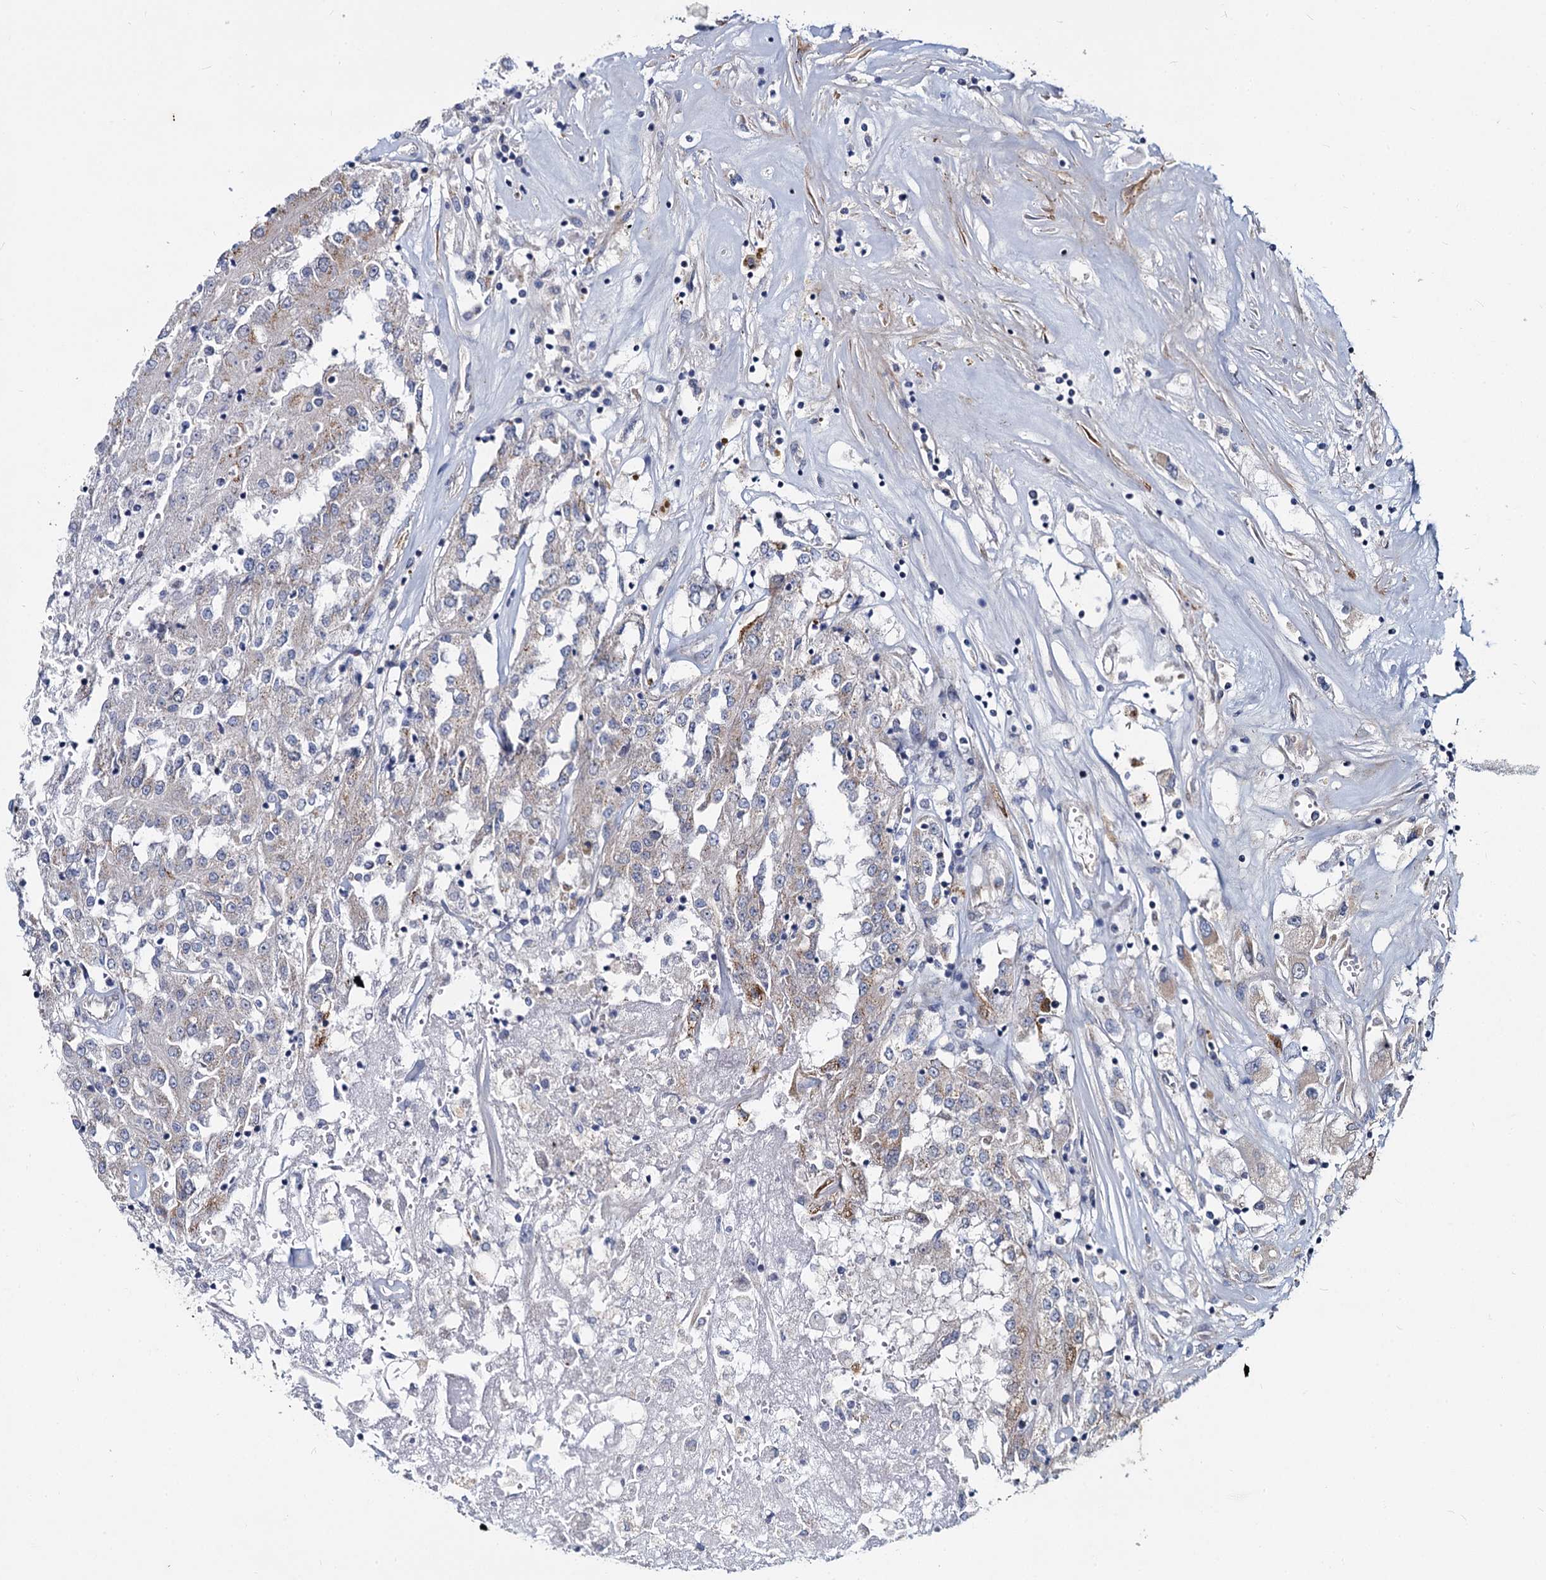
{"staining": {"intensity": "weak", "quantity": "<25%", "location": "cytoplasmic/membranous"}, "tissue": "renal cancer", "cell_type": "Tumor cells", "image_type": "cancer", "snomed": [{"axis": "morphology", "description": "Adenocarcinoma, NOS"}, {"axis": "topography", "description": "Kidney"}], "caption": "Immunohistochemistry of adenocarcinoma (renal) exhibits no expression in tumor cells.", "gene": "DCUN1D2", "patient": {"sex": "female", "age": 52}}